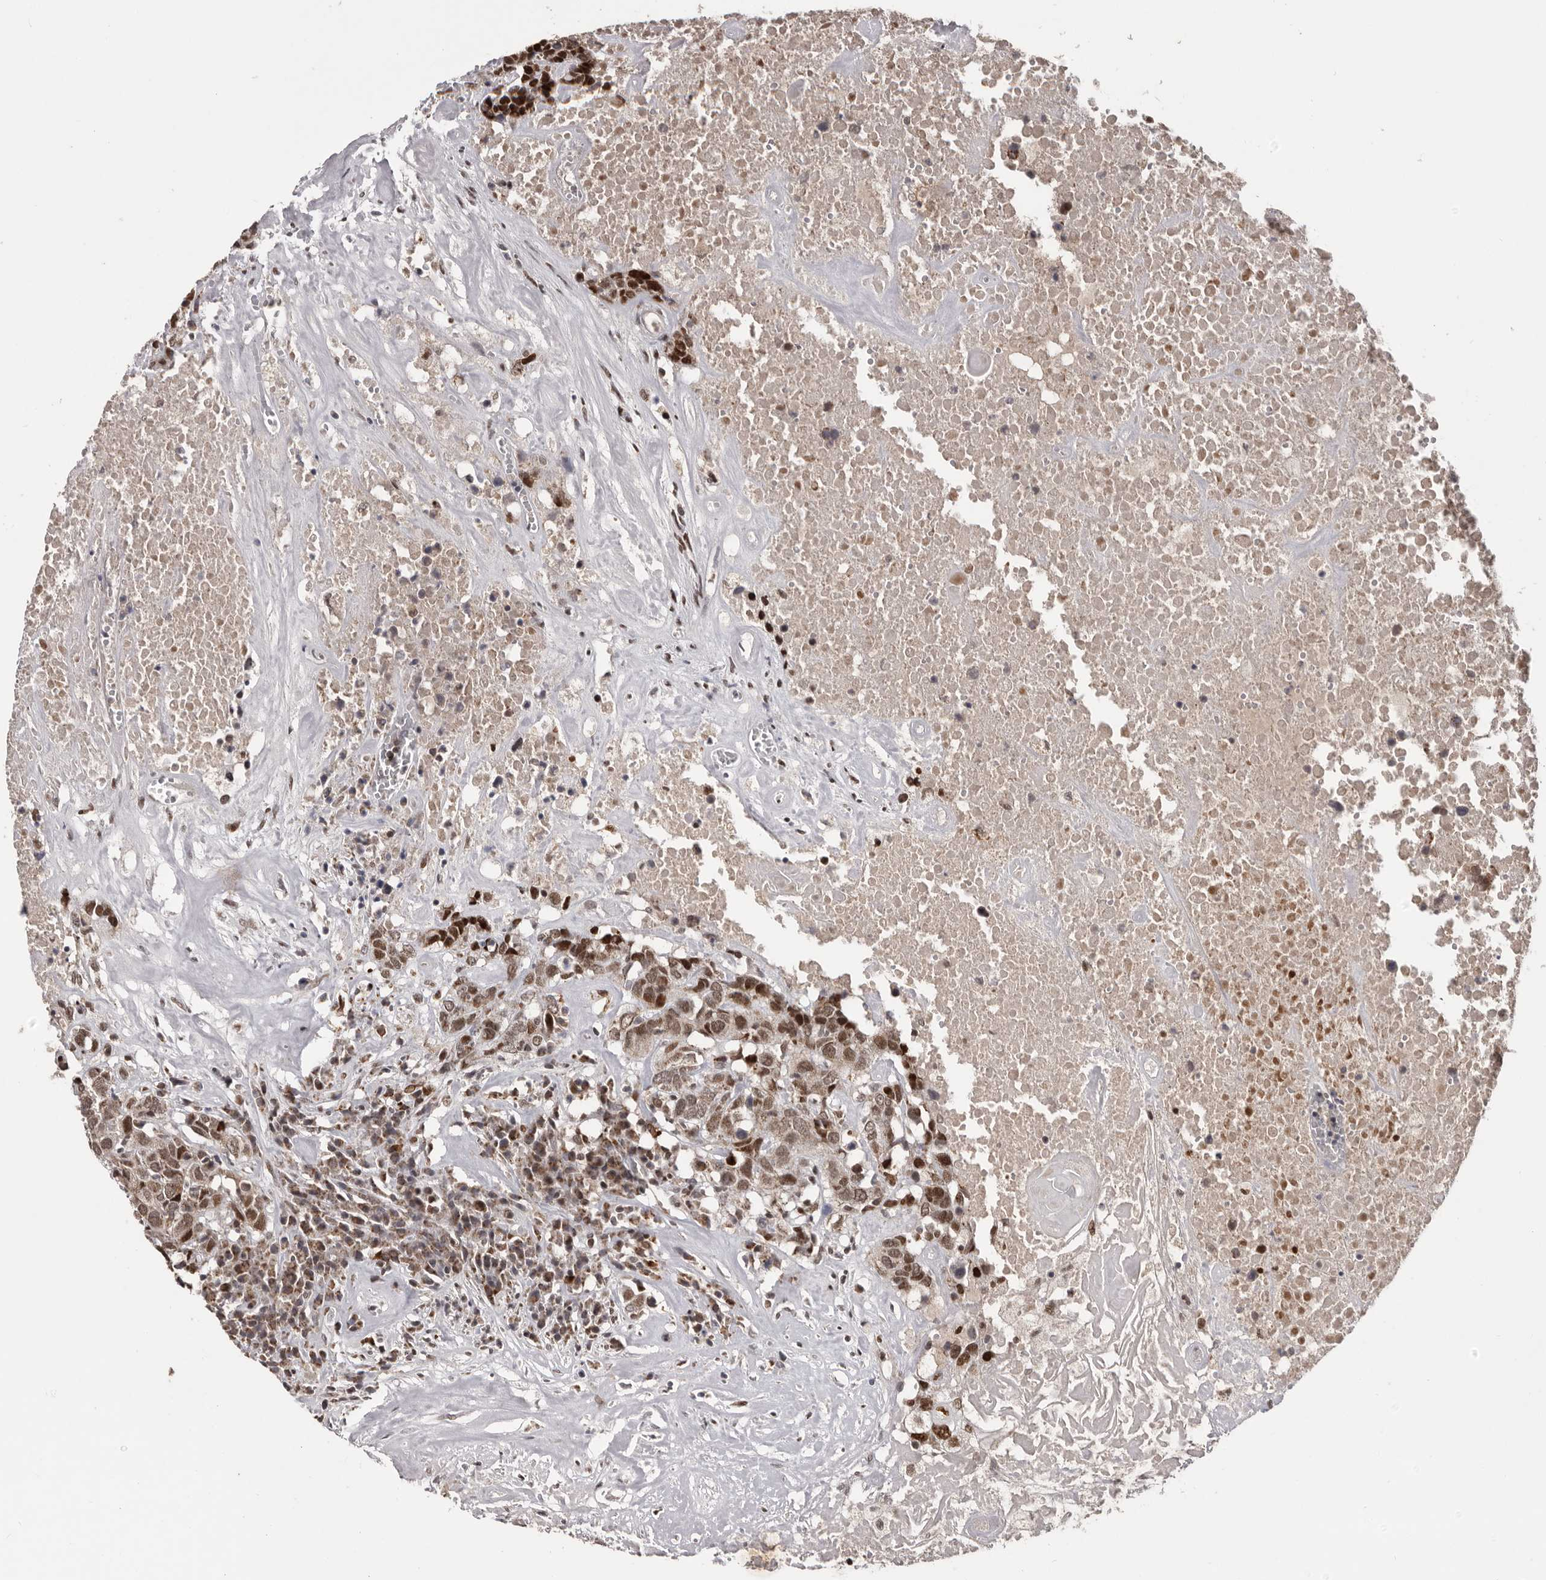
{"staining": {"intensity": "moderate", "quantity": ">75%", "location": "nuclear"}, "tissue": "head and neck cancer", "cell_type": "Tumor cells", "image_type": "cancer", "snomed": [{"axis": "morphology", "description": "Squamous cell carcinoma, NOS"}, {"axis": "topography", "description": "Head-Neck"}], "caption": "Immunohistochemistry micrograph of neoplastic tissue: human head and neck cancer (squamous cell carcinoma) stained using immunohistochemistry displays medium levels of moderate protein expression localized specifically in the nuclear of tumor cells, appearing as a nuclear brown color.", "gene": "C17orf99", "patient": {"sex": "male", "age": 66}}